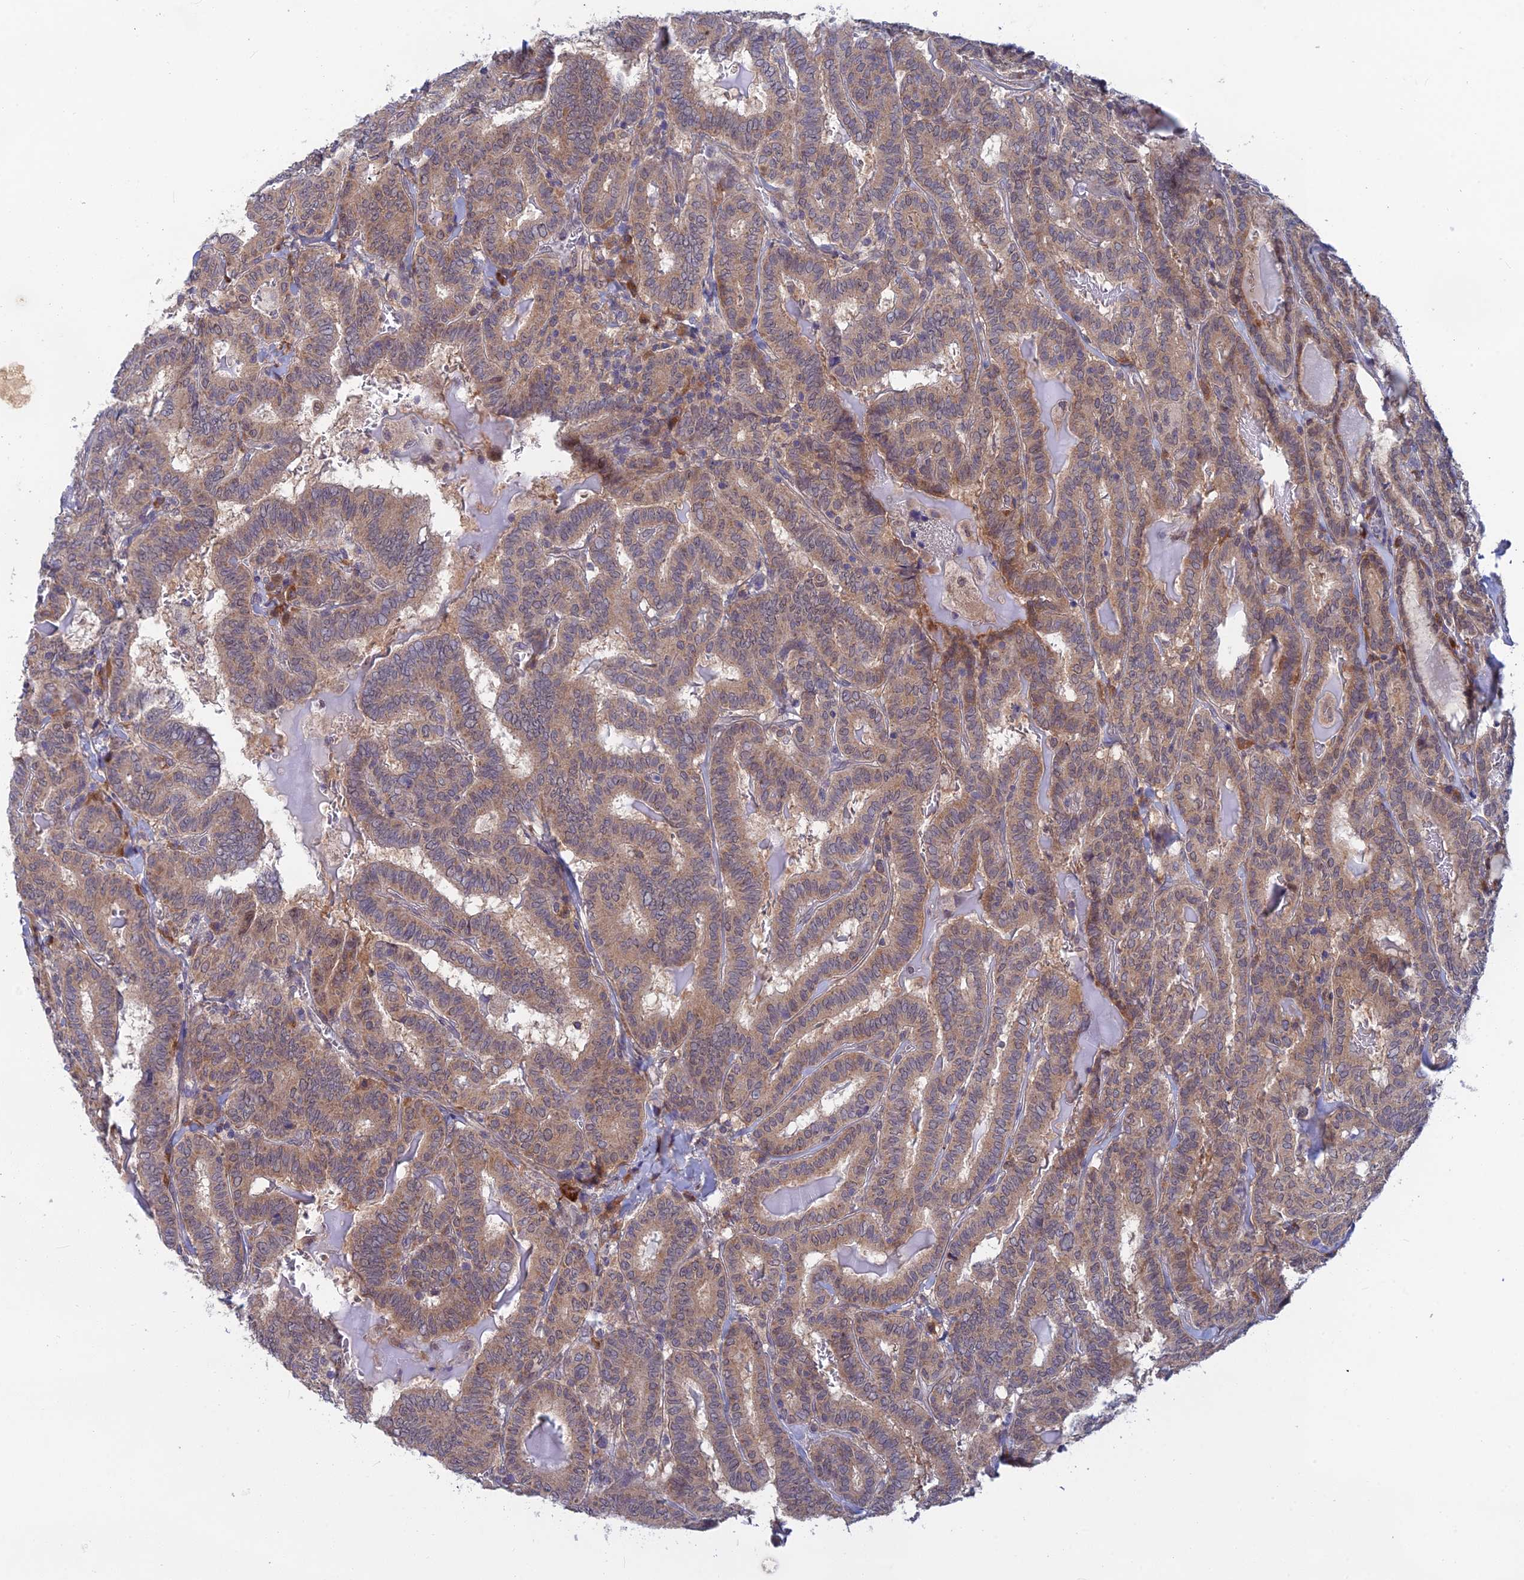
{"staining": {"intensity": "weak", "quantity": ">75%", "location": "cytoplasmic/membranous"}, "tissue": "thyroid cancer", "cell_type": "Tumor cells", "image_type": "cancer", "snomed": [{"axis": "morphology", "description": "Papillary adenocarcinoma, NOS"}, {"axis": "topography", "description": "Thyroid gland"}], "caption": "Protein expression analysis of human papillary adenocarcinoma (thyroid) reveals weak cytoplasmic/membranous expression in approximately >75% of tumor cells.", "gene": "SRA1", "patient": {"sex": "female", "age": 72}}